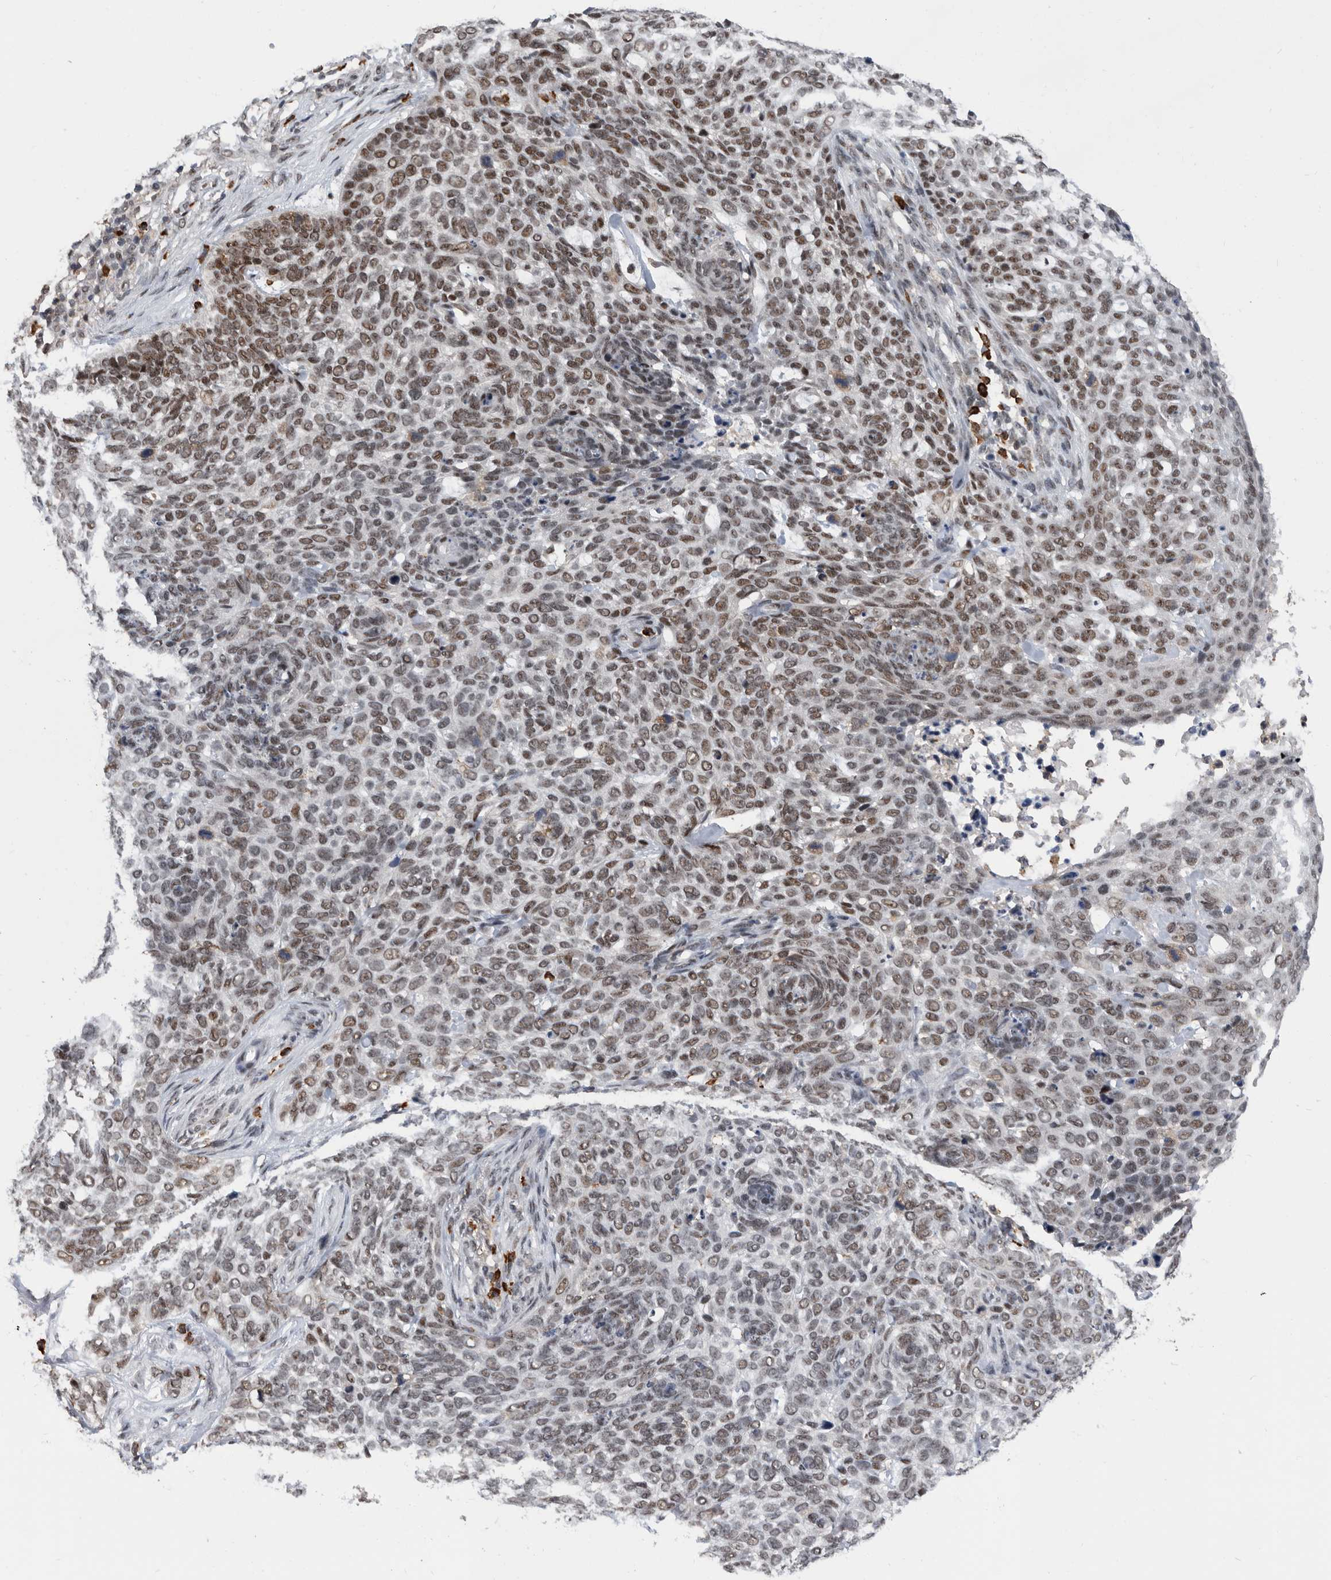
{"staining": {"intensity": "moderate", "quantity": ">75%", "location": "nuclear"}, "tissue": "skin cancer", "cell_type": "Tumor cells", "image_type": "cancer", "snomed": [{"axis": "morphology", "description": "Basal cell carcinoma"}, {"axis": "topography", "description": "Skin"}], "caption": "A medium amount of moderate nuclear expression is present in approximately >75% of tumor cells in skin cancer (basal cell carcinoma) tissue. (Brightfield microscopy of DAB IHC at high magnification).", "gene": "ZNF260", "patient": {"sex": "female", "age": 64}}